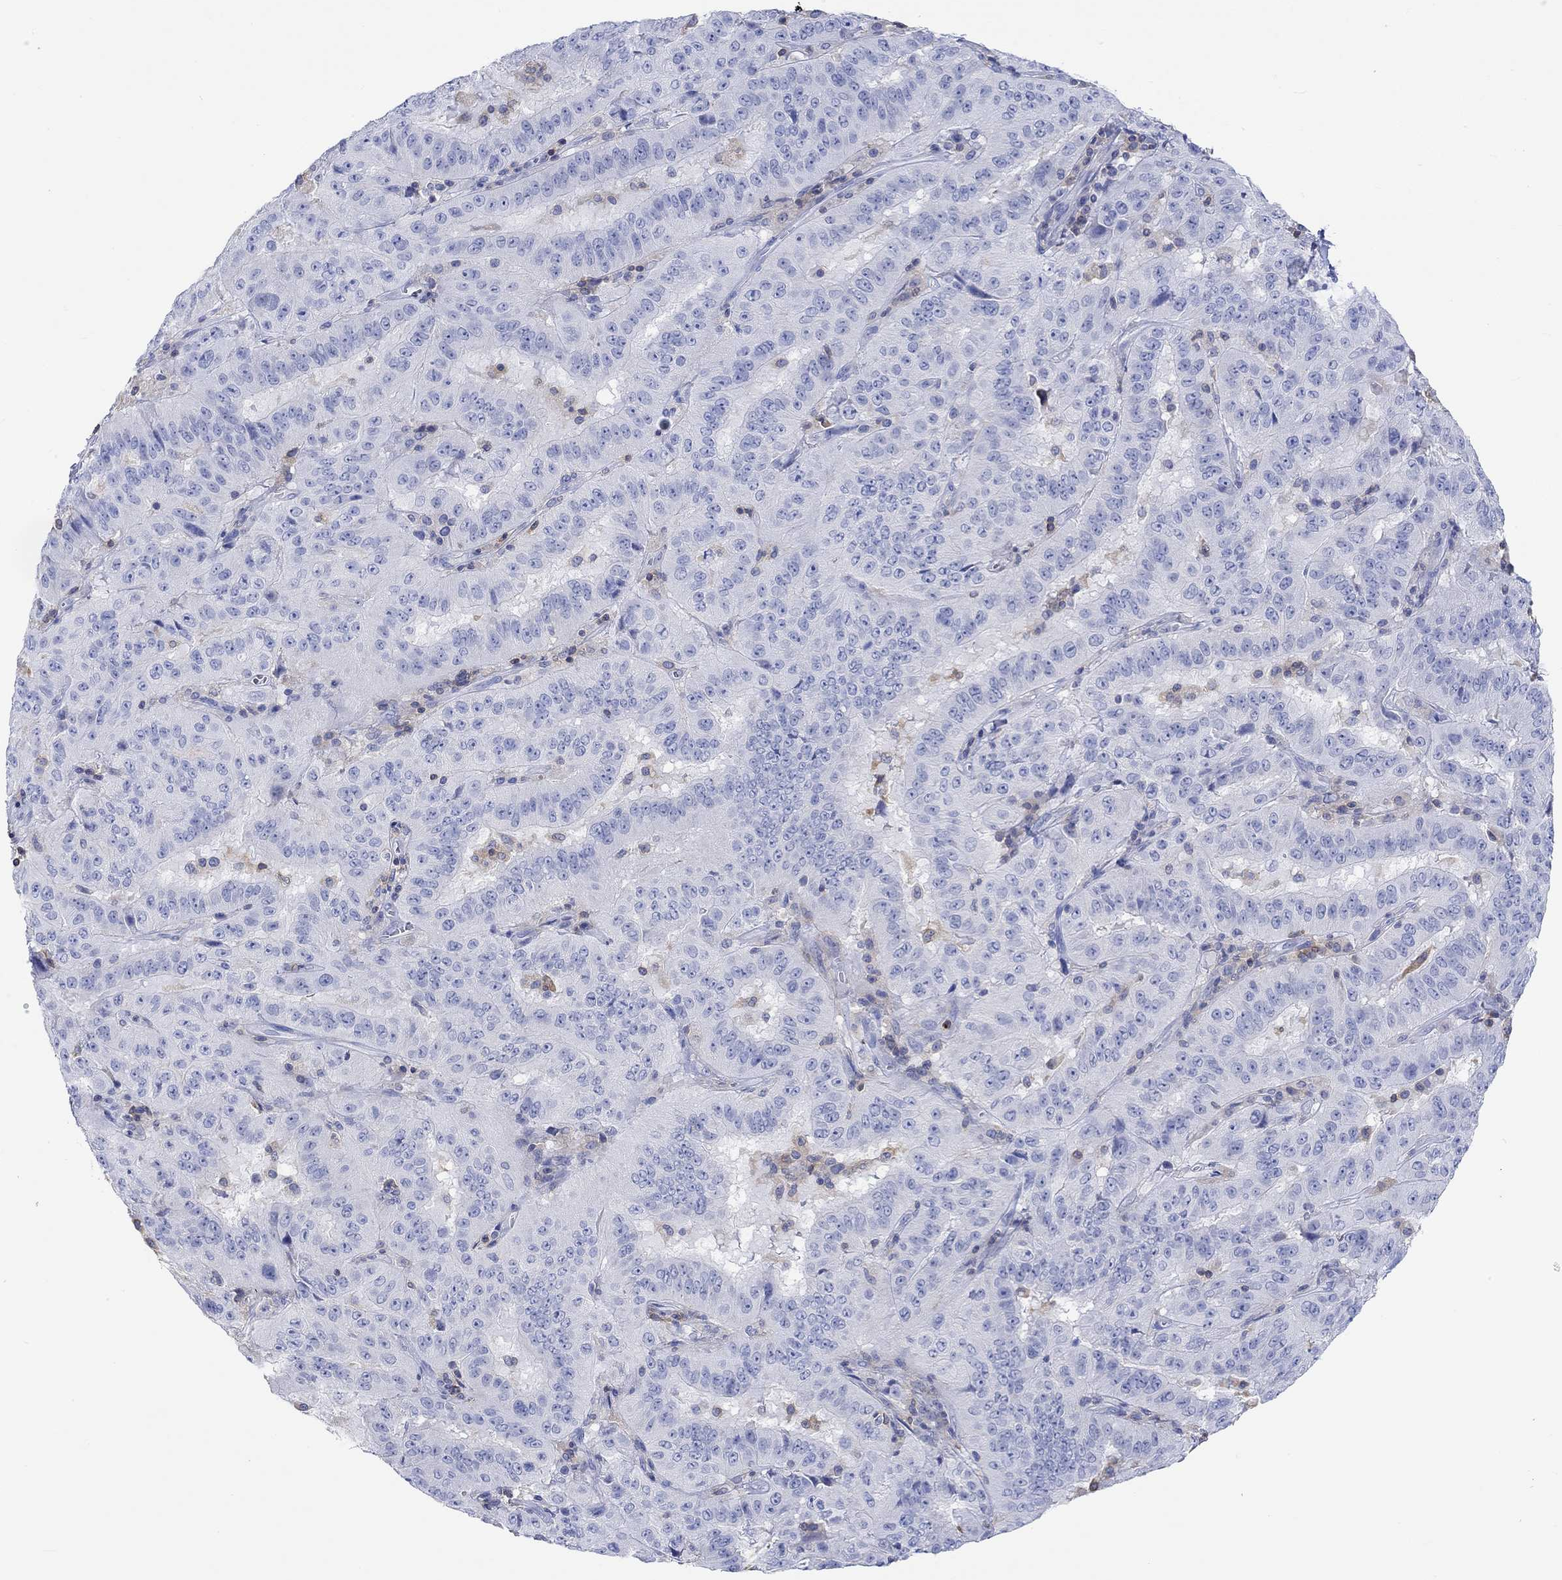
{"staining": {"intensity": "negative", "quantity": "none", "location": "none"}, "tissue": "pancreatic cancer", "cell_type": "Tumor cells", "image_type": "cancer", "snomed": [{"axis": "morphology", "description": "Adenocarcinoma, NOS"}, {"axis": "topography", "description": "Pancreas"}], "caption": "Pancreatic cancer was stained to show a protein in brown. There is no significant expression in tumor cells. The staining was performed using DAB (3,3'-diaminobenzidine) to visualize the protein expression in brown, while the nuclei were stained in blue with hematoxylin (Magnification: 20x).", "gene": "GCM1", "patient": {"sex": "male", "age": 63}}